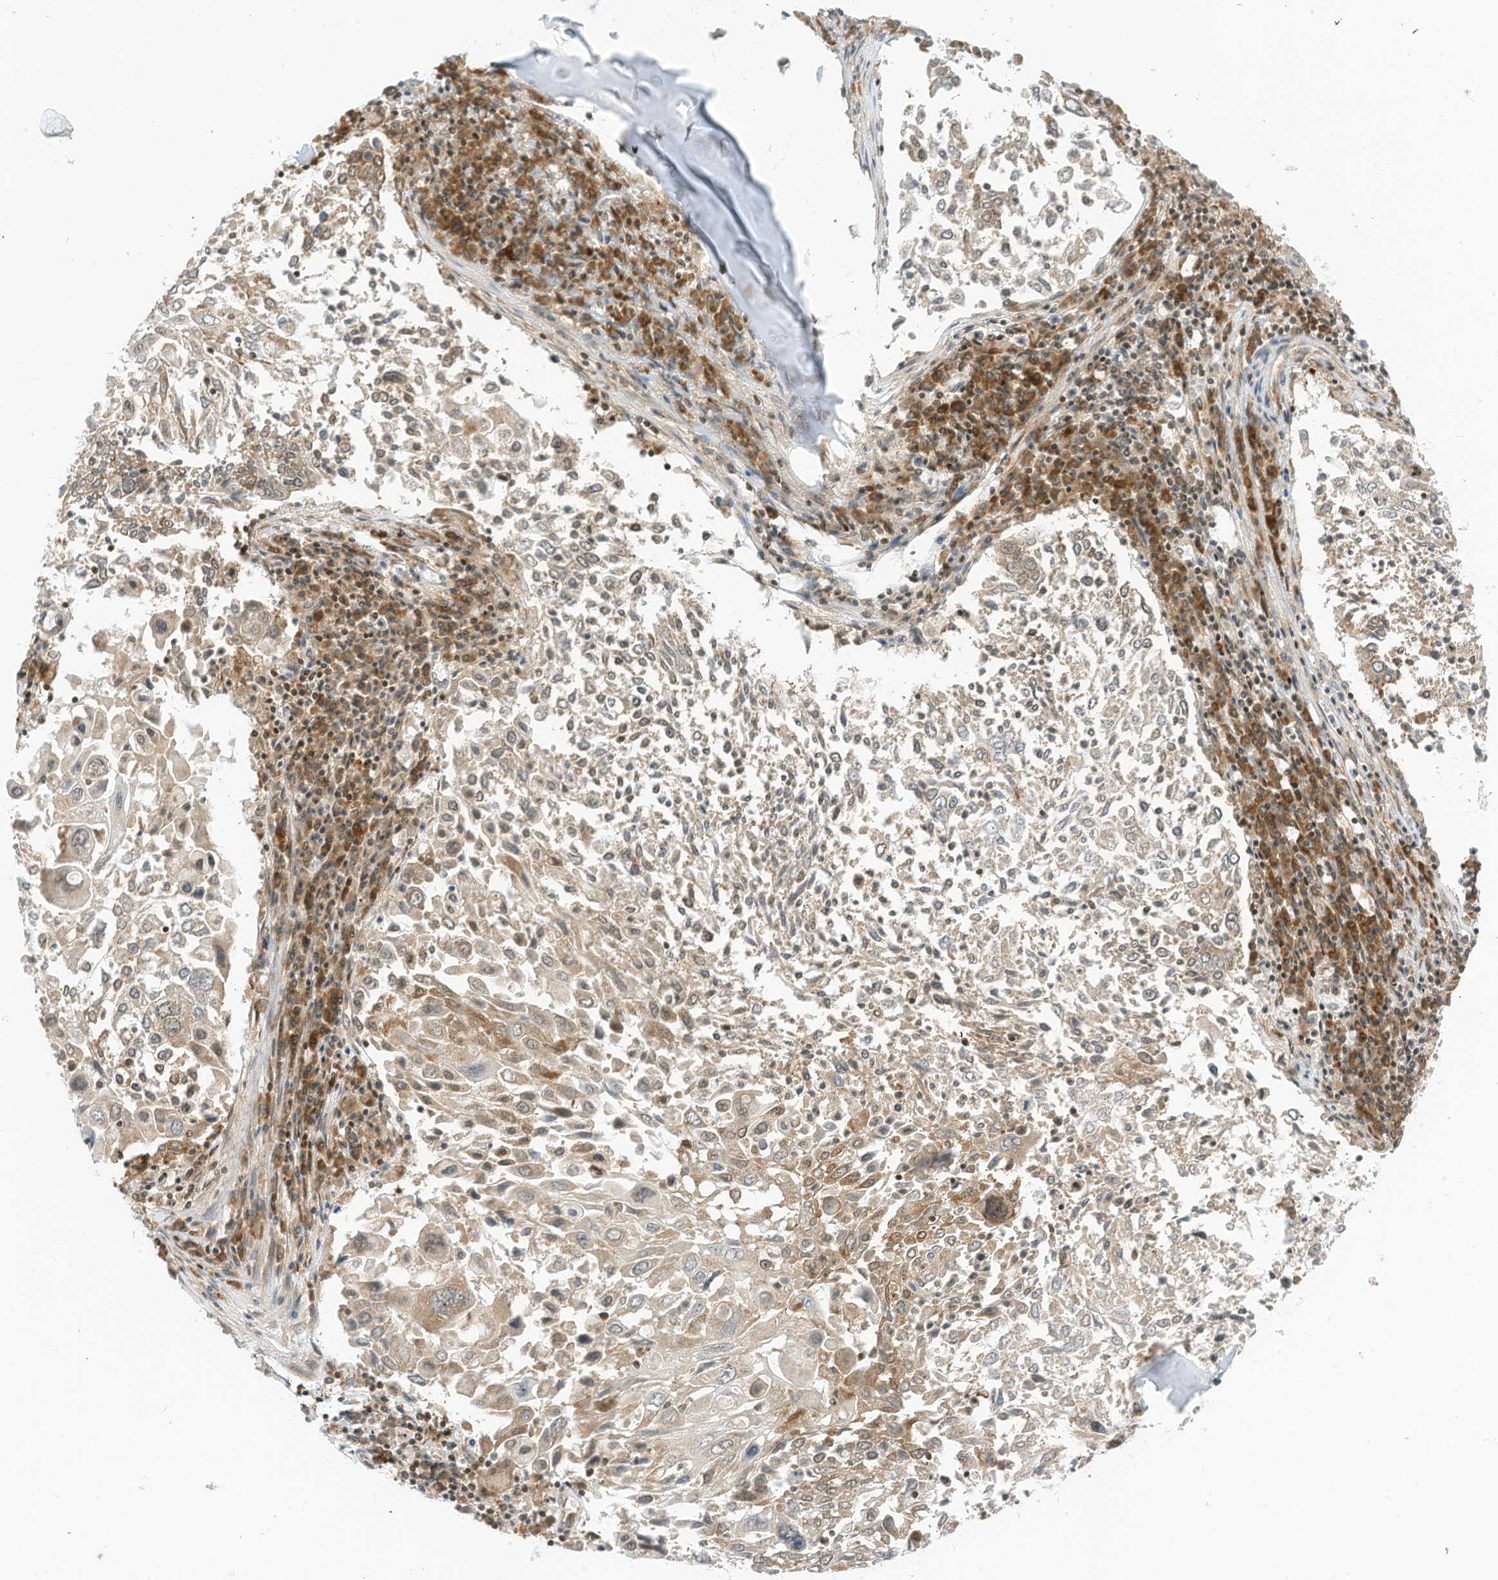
{"staining": {"intensity": "moderate", "quantity": "<25%", "location": "cytoplasmic/membranous"}, "tissue": "lung cancer", "cell_type": "Tumor cells", "image_type": "cancer", "snomed": [{"axis": "morphology", "description": "Squamous cell carcinoma, NOS"}, {"axis": "topography", "description": "Lung"}], "caption": "A micrograph of human lung cancer stained for a protein exhibits moderate cytoplasmic/membranous brown staining in tumor cells. (Stains: DAB in brown, nuclei in blue, Microscopy: brightfield microscopy at high magnification).", "gene": "EDF1", "patient": {"sex": "male", "age": 65}}